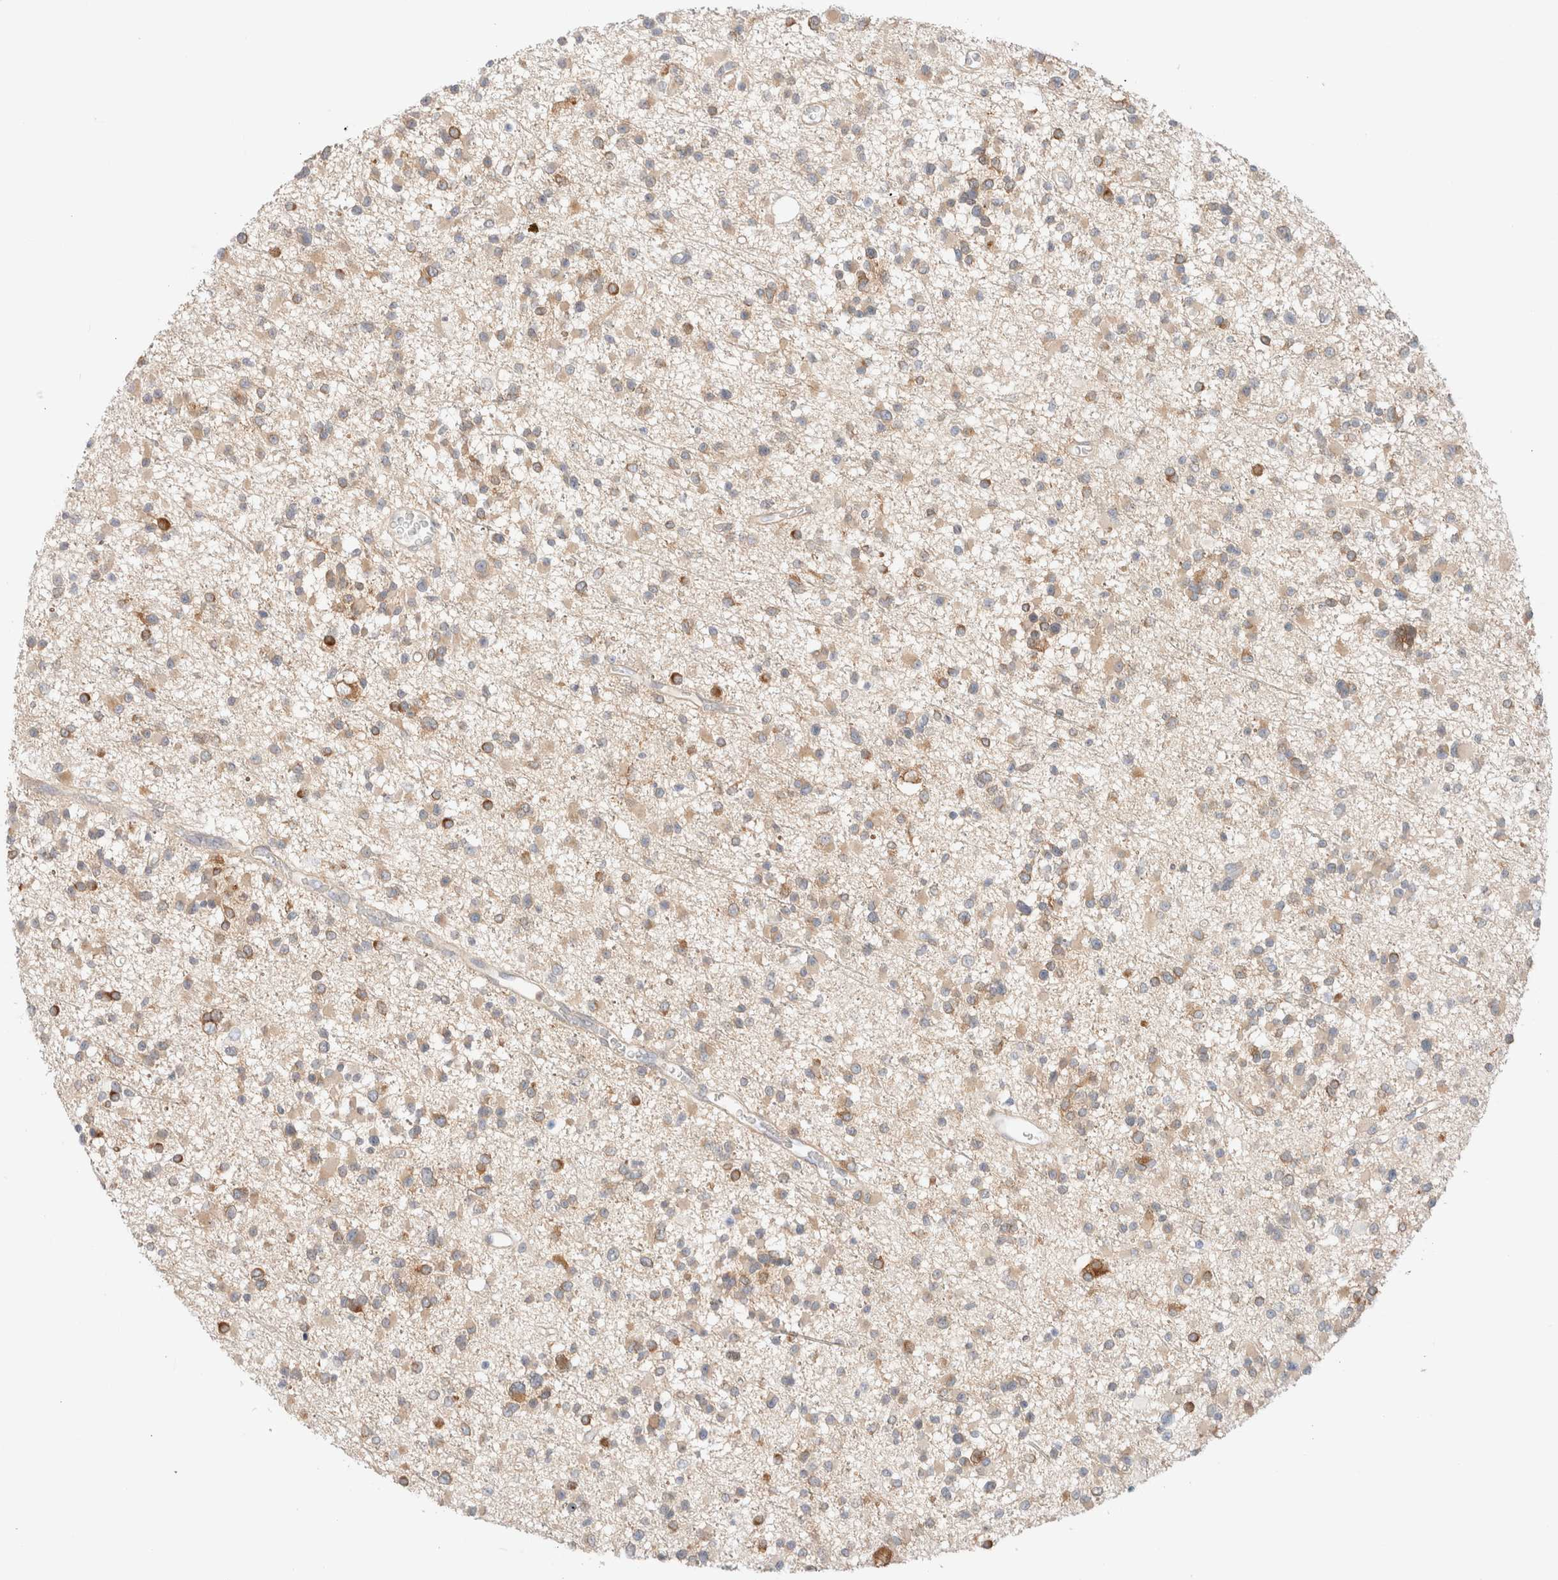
{"staining": {"intensity": "weak", "quantity": "25%-75%", "location": "cytoplasmic/membranous"}, "tissue": "glioma", "cell_type": "Tumor cells", "image_type": "cancer", "snomed": [{"axis": "morphology", "description": "Glioma, malignant, Low grade"}, {"axis": "topography", "description": "Brain"}], "caption": "Immunohistochemistry photomicrograph of human glioma stained for a protein (brown), which displays low levels of weak cytoplasmic/membranous expression in approximately 25%-75% of tumor cells.", "gene": "MARK3", "patient": {"sex": "female", "age": 22}}